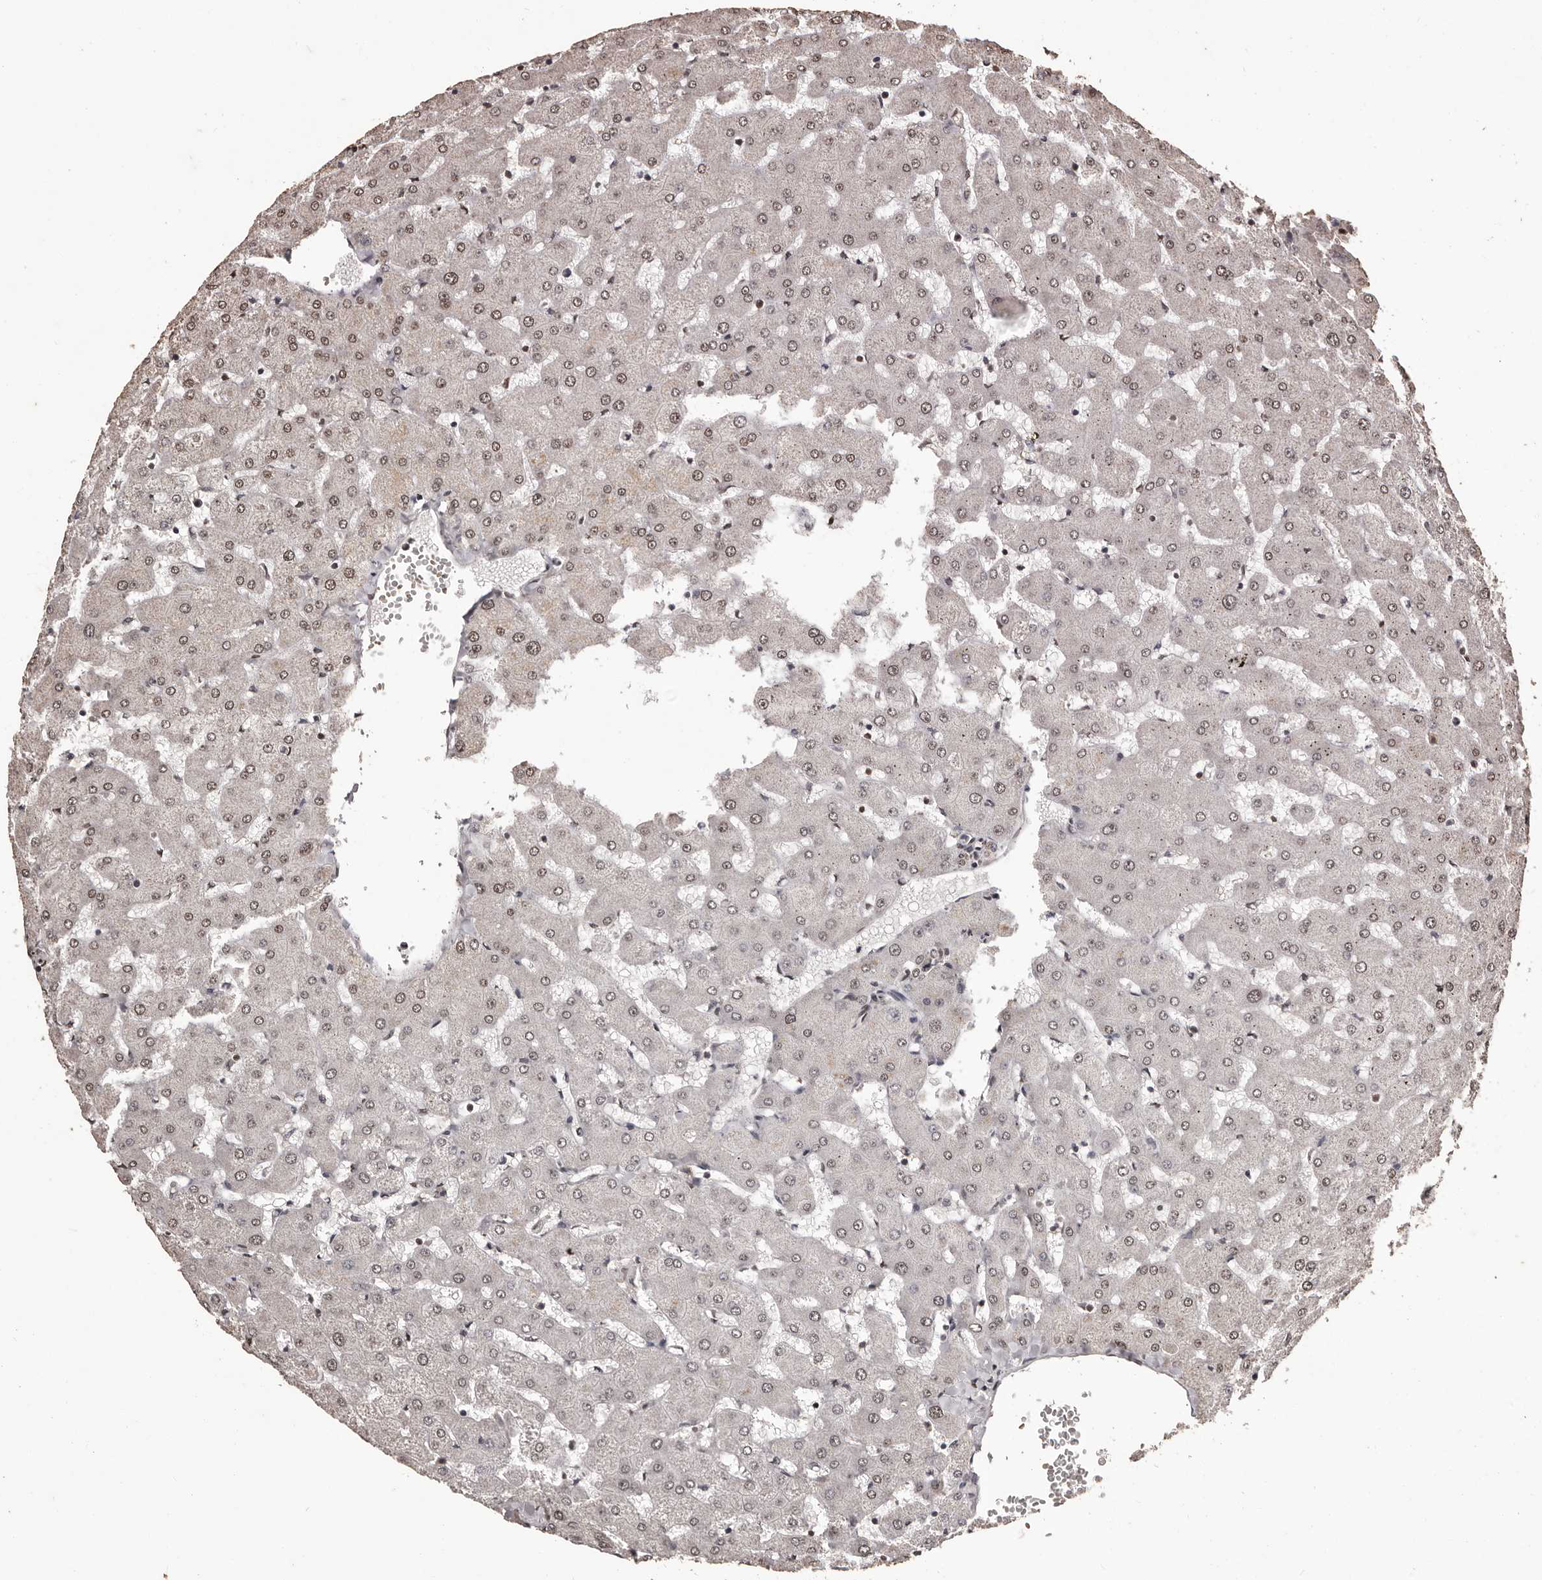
{"staining": {"intensity": "weak", "quantity": "25%-75%", "location": "nuclear"}, "tissue": "liver", "cell_type": "Cholangiocytes", "image_type": "normal", "snomed": [{"axis": "morphology", "description": "Normal tissue, NOS"}, {"axis": "topography", "description": "Liver"}], "caption": "The histopathology image reveals immunohistochemical staining of benign liver. There is weak nuclear staining is appreciated in approximately 25%-75% of cholangiocytes.", "gene": "NAV1", "patient": {"sex": "female", "age": 63}}